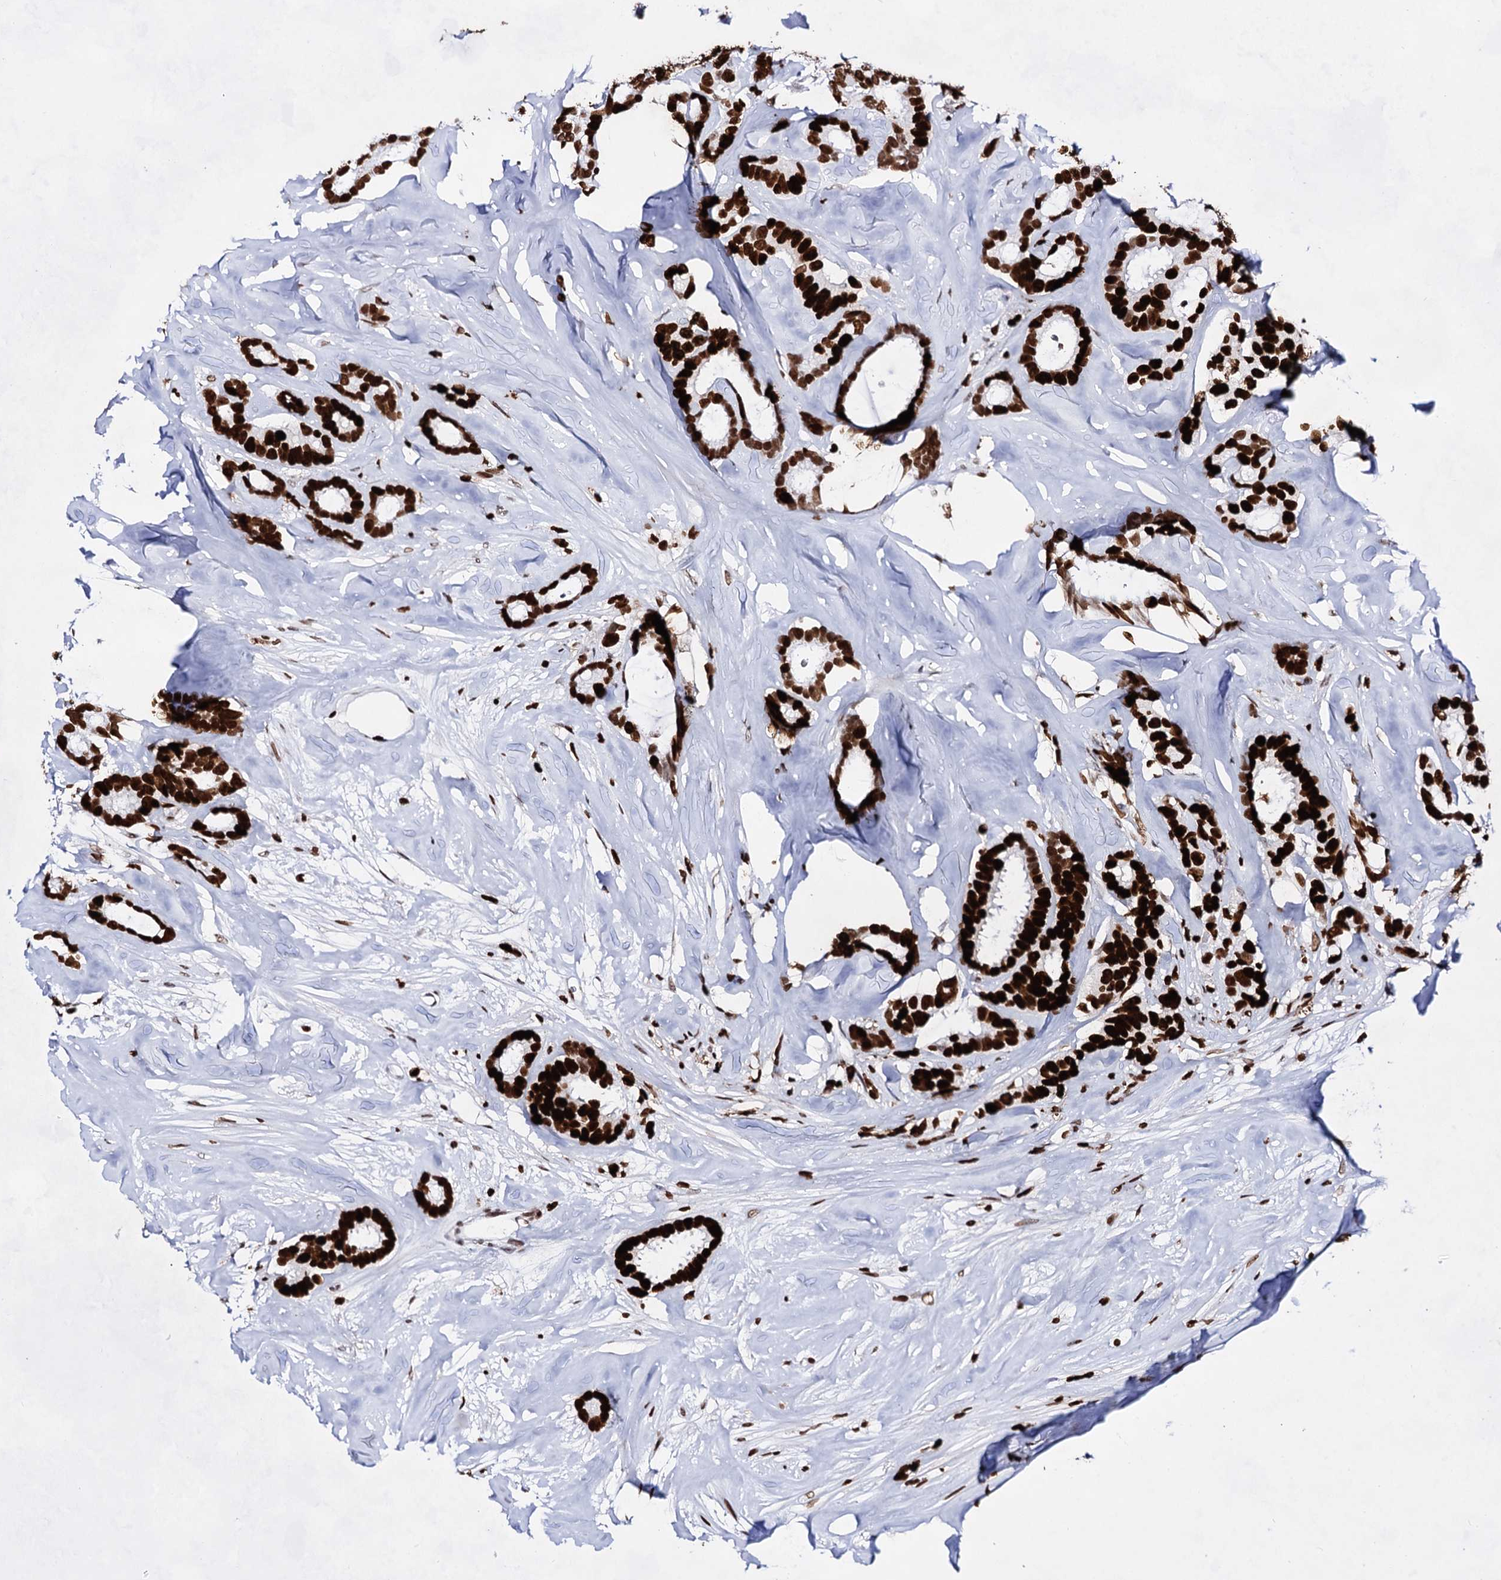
{"staining": {"intensity": "strong", "quantity": ">75%", "location": "nuclear"}, "tissue": "breast cancer", "cell_type": "Tumor cells", "image_type": "cancer", "snomed": [{"axis": "morphology", "description": "Duct carcinoma"}, {"axis": "topography", "description": "Breast"}], "caption": "Brown immunohistochemical staining in human intraductal carcinoma (breast) reveals strong nuclear staining in about >75% of tumor cells.", "gene": "HMGB2", "patient": {"sex": "female", "age": 87}}